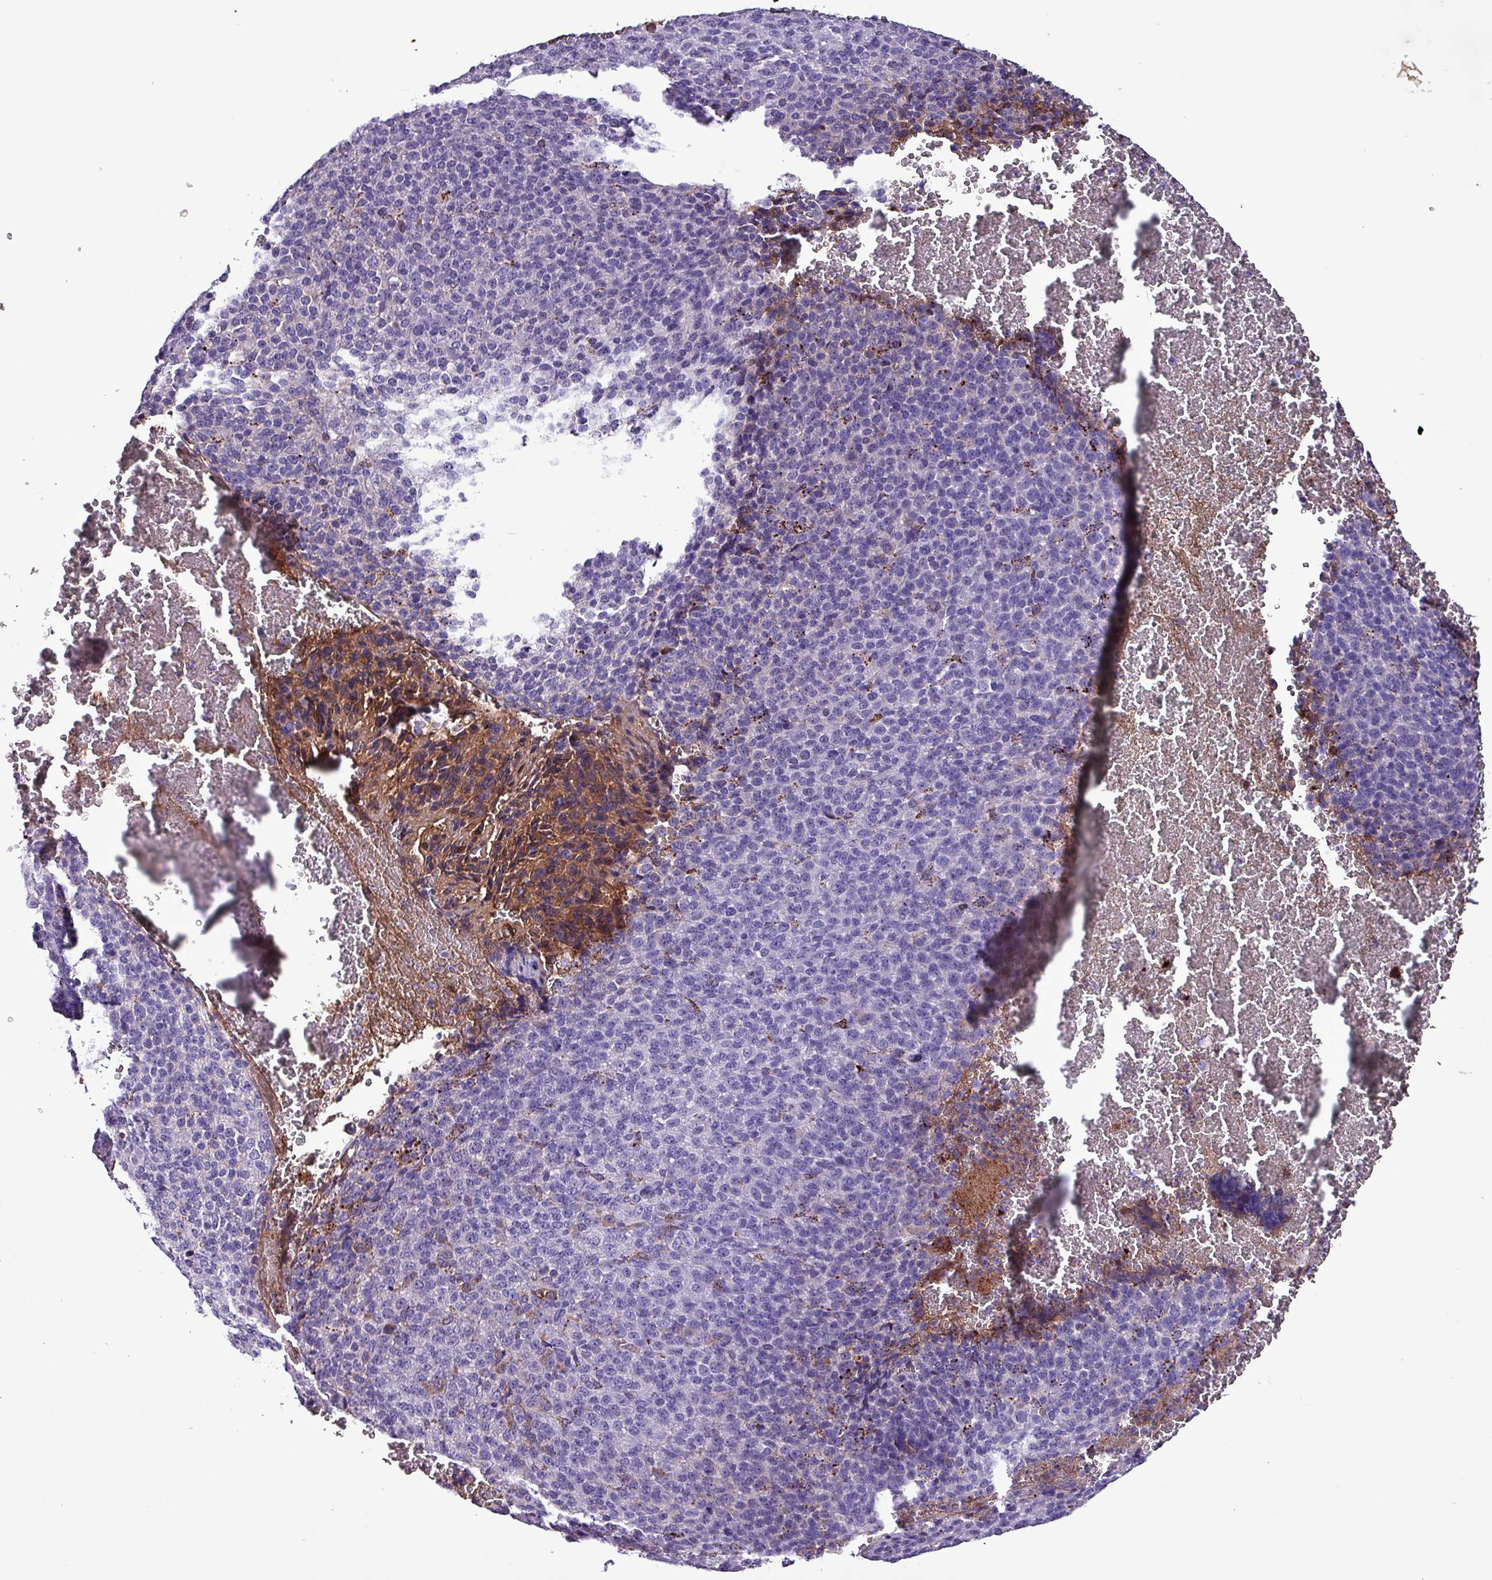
{"staining": {"intensity": "negative", "quantity": "none", "location": "none"}, "tissue": "melanoma", "cell_type": "Tumor cells", "image_type": "cancer", "snomed": [{"axis": "morphology", "description": "Malignant melanoma, Metastatic site"}, {"axis": "topography", "description": "Brain"}], "caption": "Tumor cells show no significant protein expression in malignant melanoma (metastatic site). The staining was performed using DAB to visualize the protein expression in brown, while the nuclei were stained in blue with hematoxylin (Magnification: 20x).", "gene": "HP", "patient": {"sex": "female", "age": 56}}